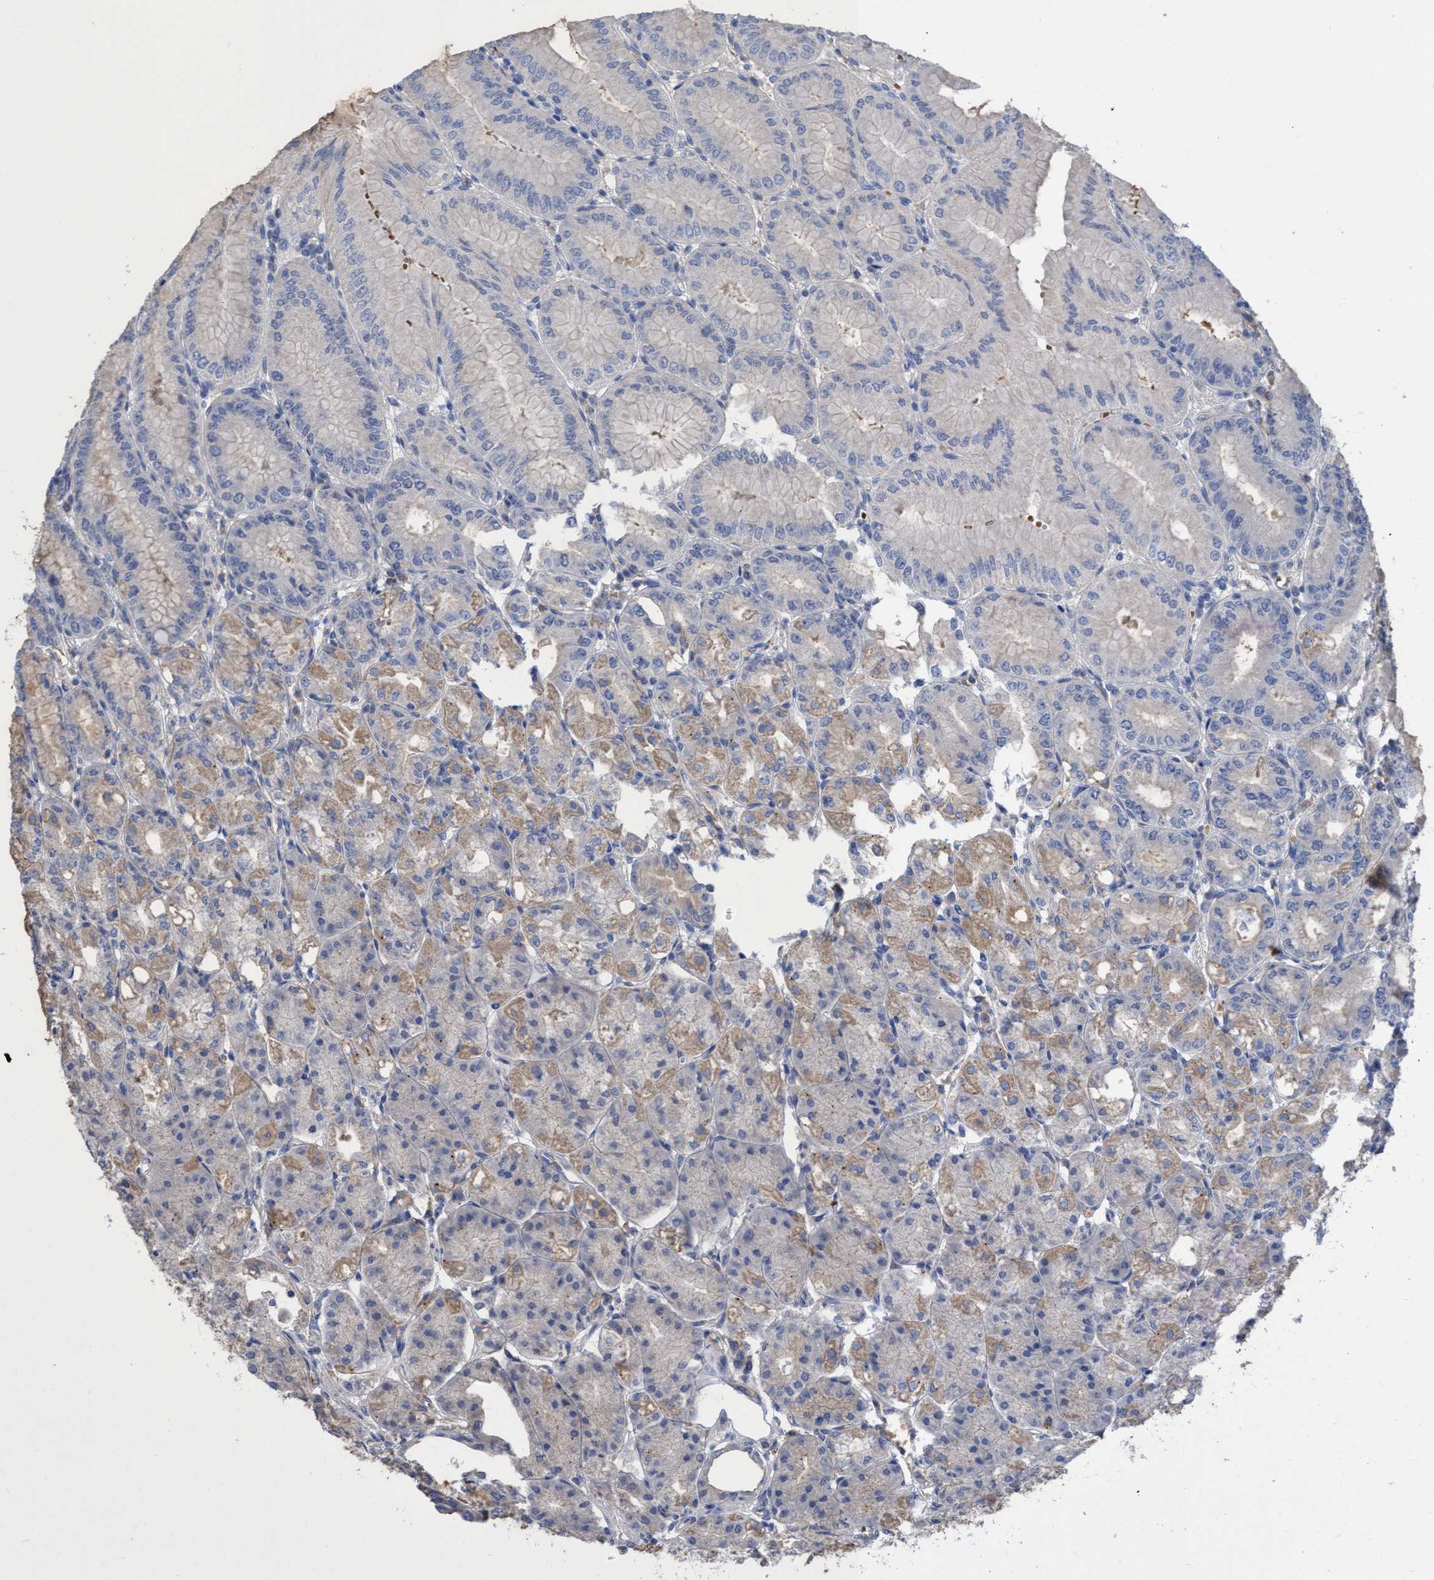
{"staining": {"intensity": "moderate", "quantity": "25%-75%", "location": "cytoplasmic/membranous"}, "tissue": "stomach", "cell_type": "Glandular cells", "image_type": "normal", "snomed": [{"axis": "morphology", "description": "Normal tissue, NOS"}, {"axis": "topography", "description": "Stomach, lower"}], "caption": "Immunohistochemical staining of unremarkable human stomach shows 25%-75% levels of moderate cytoplasmic/membranous protein positivity in approximately 25%-75% of glandular cells.", "gene": "SEMA4D", "patient": {"sex": "male", "age": 71}}